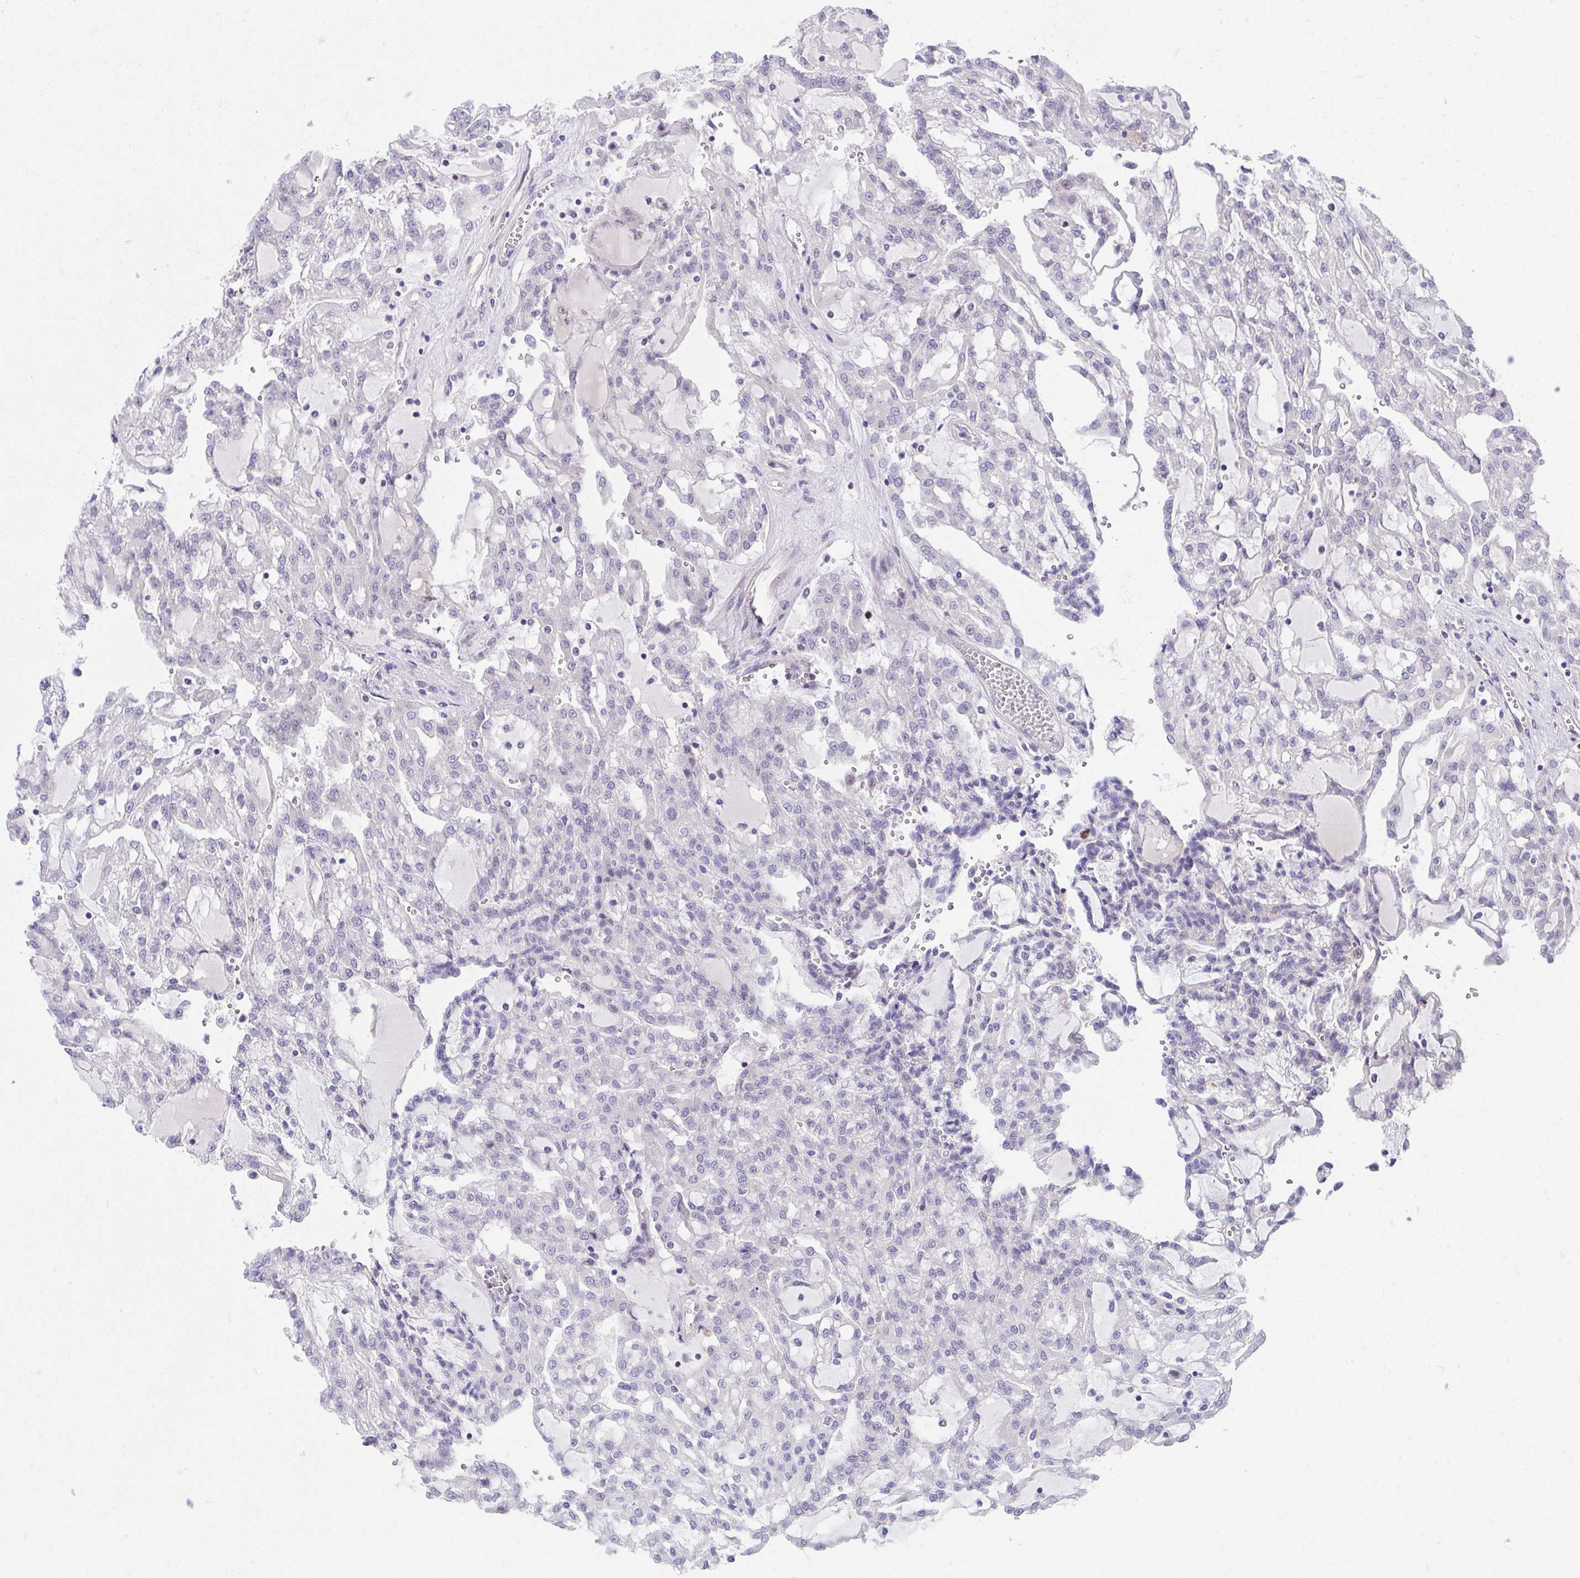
{"staining": {"intensity": "negative", "quantity": "none", "location": "none"}, "tissue": "renal cancer", "cell_type": "Tumor cells", "image_type": "cancer", "snomed": [{"axis": "morphology", "description": "Adenocarcinoma, NOS"}, {"axis": "topography", "description": "Kidney"}], "caption": "There is no significant expression in tumor cells of adenocarcinoma (renal).", "gene": "SLAMF7", "patient": {"sex": "male", "age": 63}}